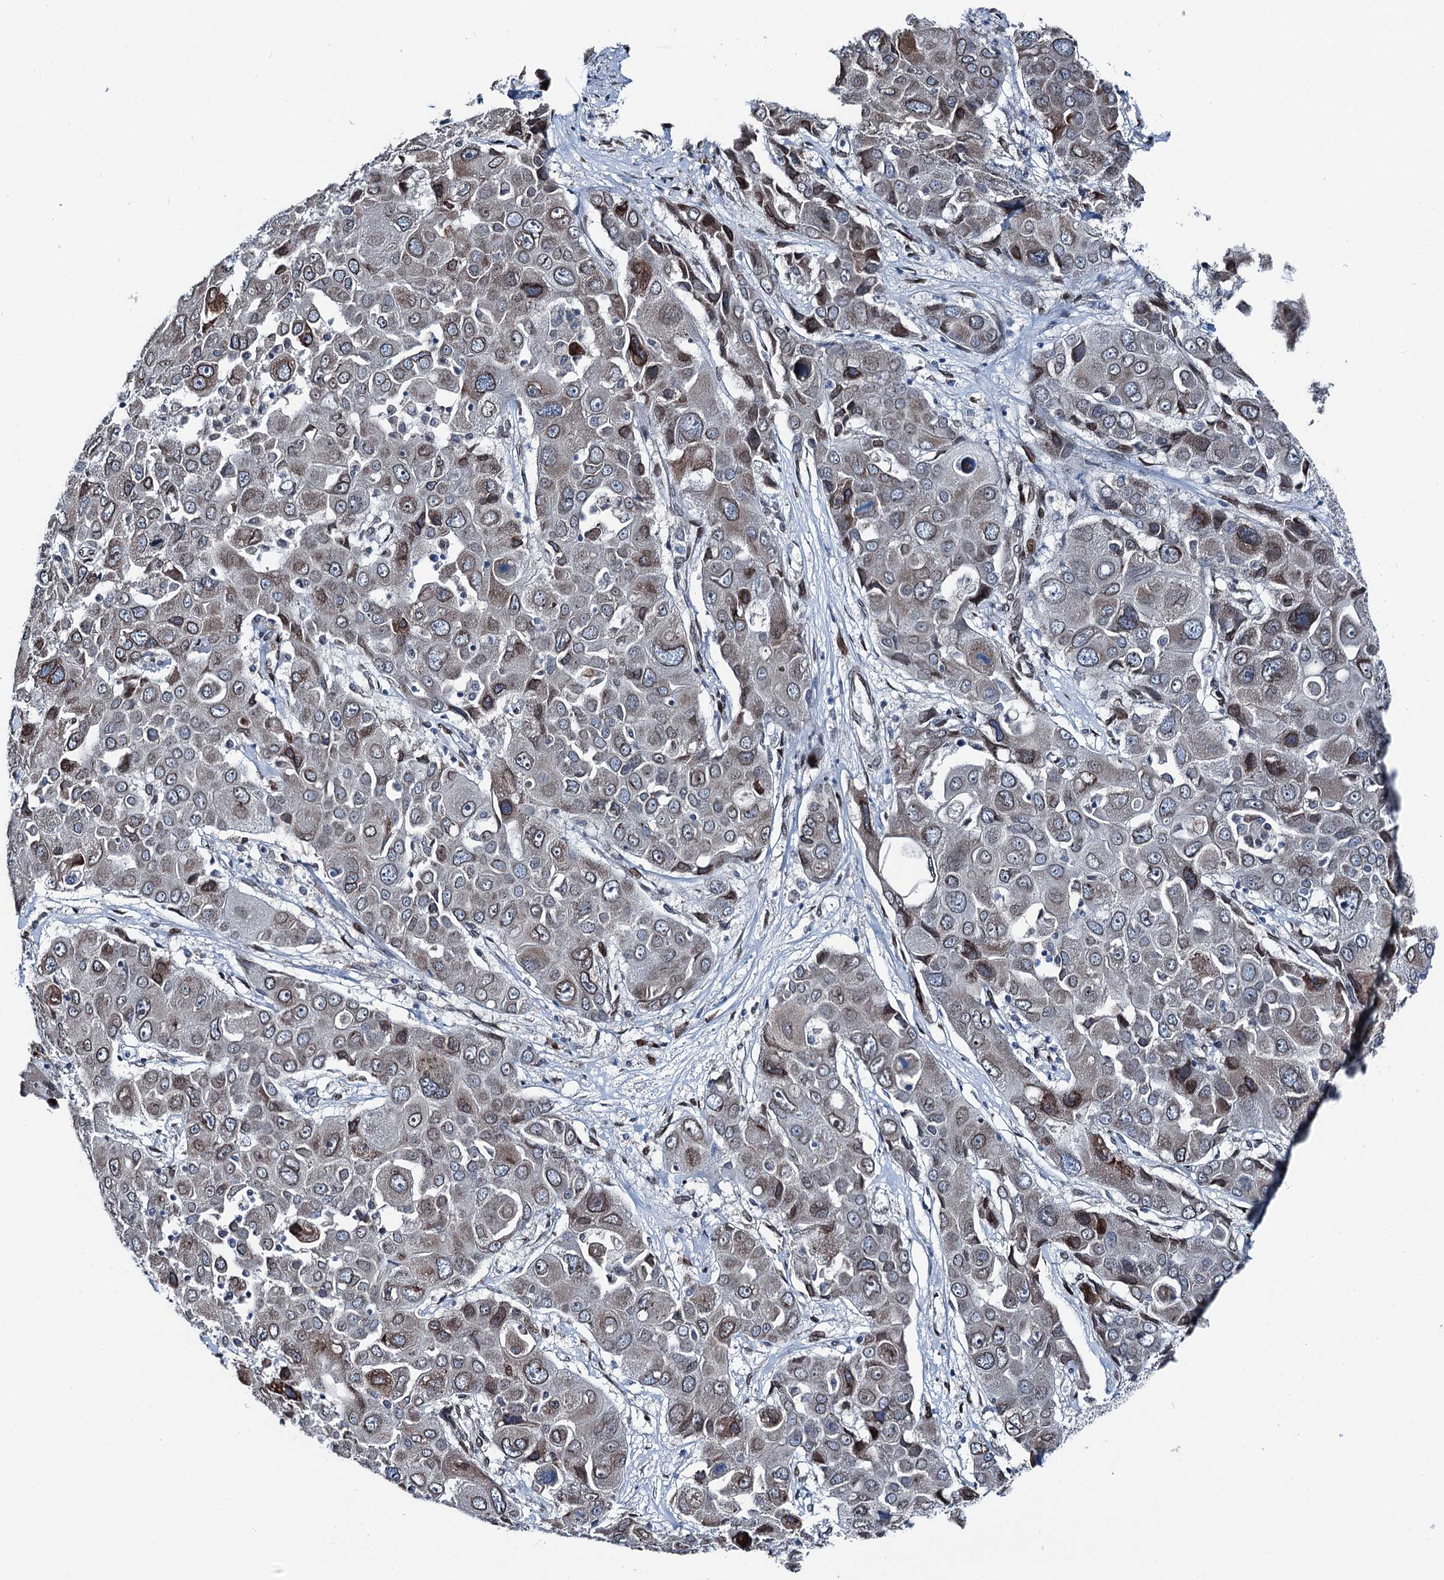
{"staining": {"intensity": "moderate", "quantity": "25%-75%", "location": "cytoplasmic/membranous,nuclear"}, "tissue": "liver cancer", "cell_type": "Tumor cells", "image_type": "cancer", "snomed": [{"axis": "morphology", "description": "Cholangiocarcinoma"}, {"axis": "topography", "description": "Liver"}], "caption": "Protein analysis of liver cancer (cholangiocarcinoma) tissue demonstrates moderate cytoplasmic/membranous and nuclear staining in approximately 25%-75% of tumor cells. (IHC, brightfield microscopy, high magnification).", "gene": "MRPL14", "patient": {"sex": "male", "age": 67}}